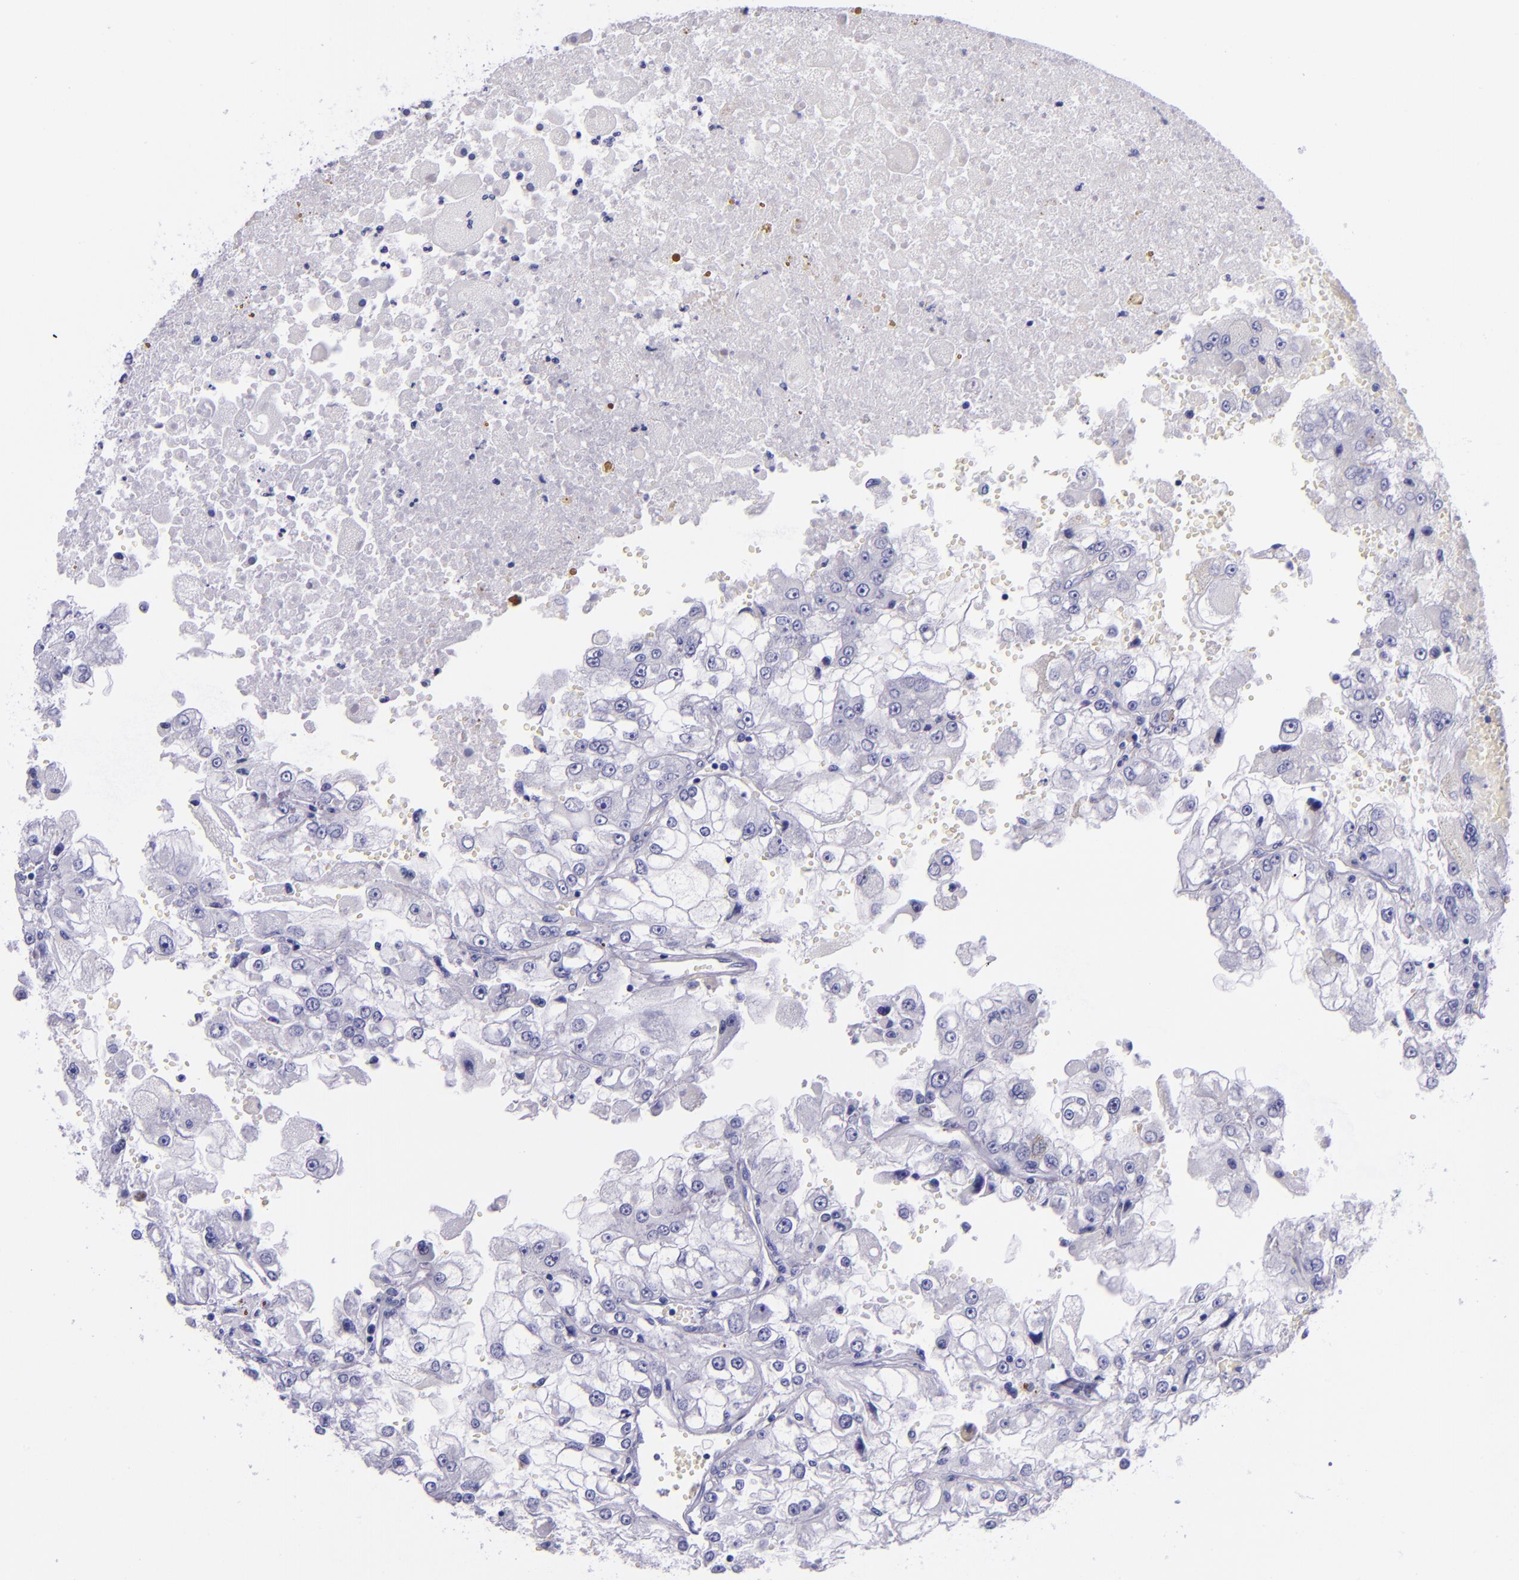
{"staining": {"intensity": "negative", "quantity": "none", "location": "none"}, "tissue": "renal cancer", "cell_type": "Tumor cells", "image_type": "cancer", "snomed": [{"axis": "morphology", "description": "Adenocarcinoma, NOS"}, {"axis": "topography", "description": "Kidney"}], "caption": "This is a photomicrograph of immunohistochemistry staining of renal adenocarcinoma, which shows no positivity in tumor cells.", "gene": "SLPI", "patient": {"sex": "female", "age": 83}}